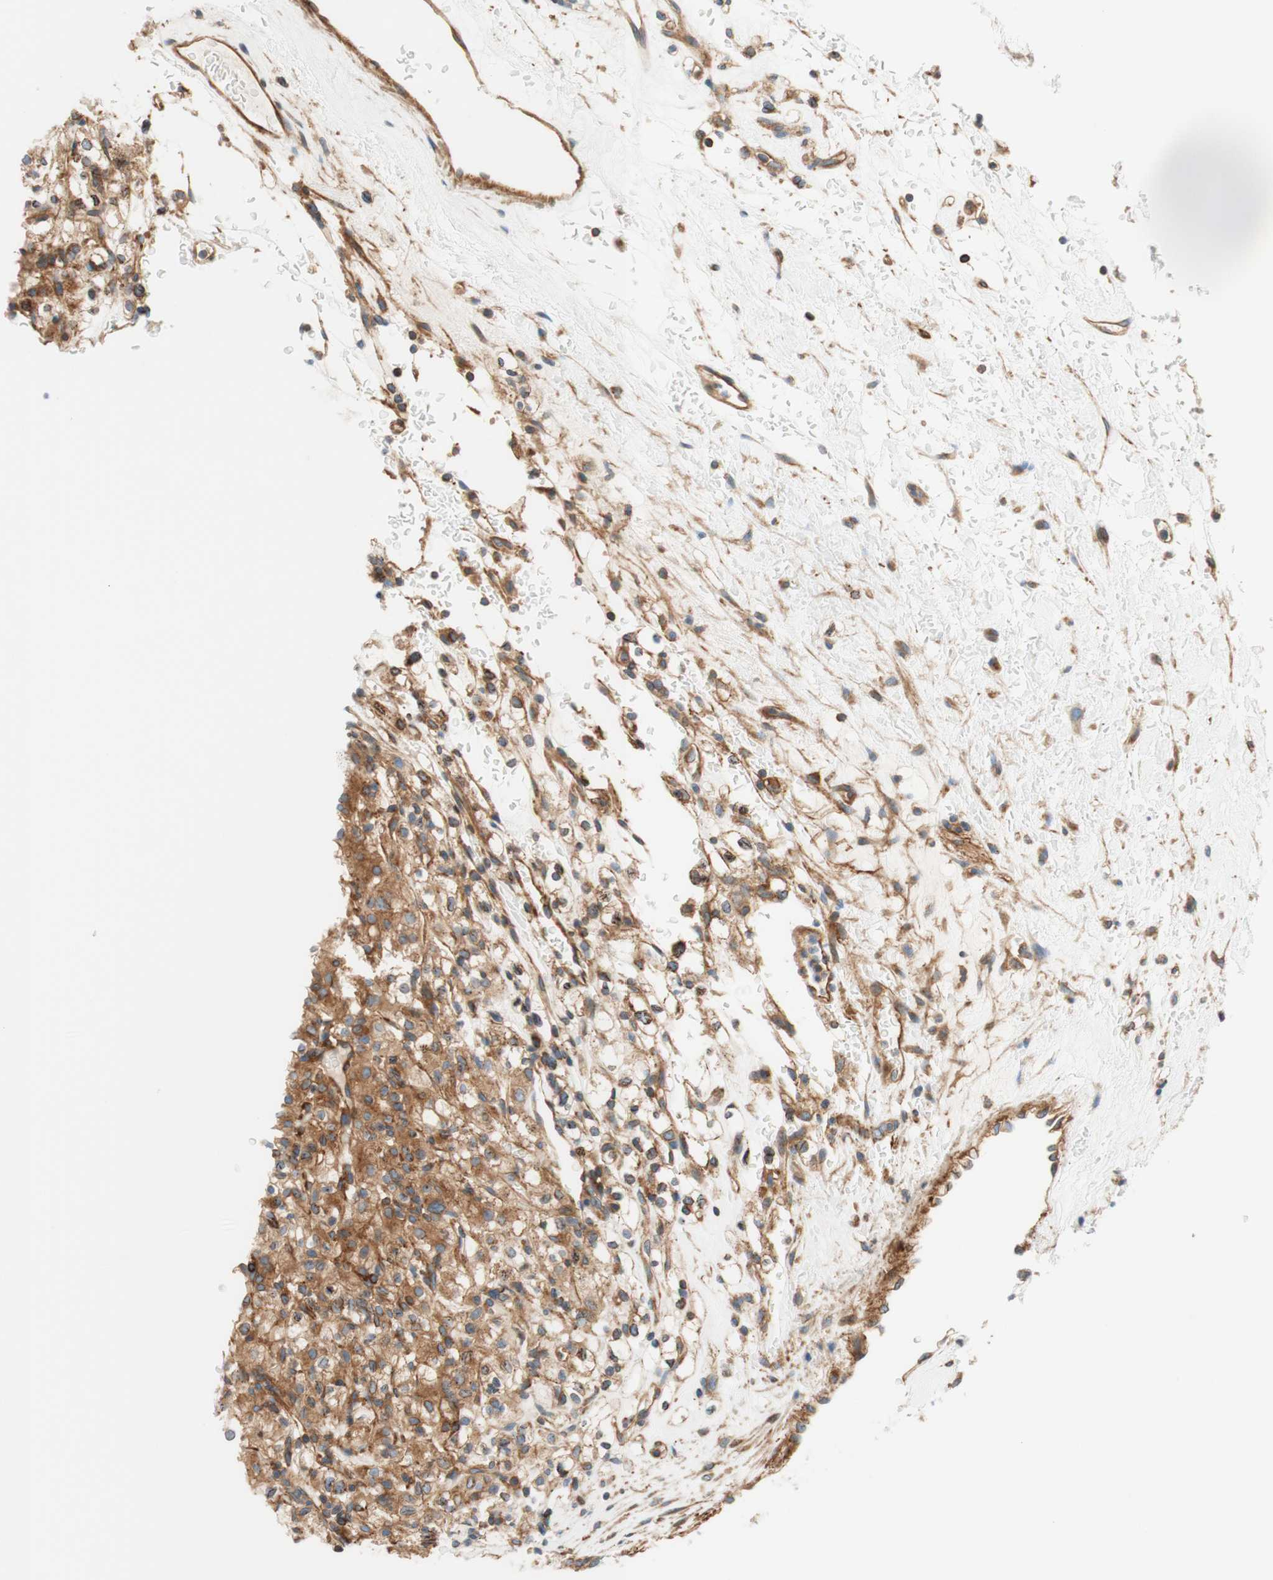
{"staining": {"intensity": "moderate", "quantity": ">75%", "location": "cytoplasmic/membranous"}, "tissue": "renal cancer", "cell_type": "Tumor cells", "image_type": "cancer", "snomed": [{"axis": "morphology", "description": "Normal tissue, NOS"}, {"axis": "morphology", "description": "Adenocarcinoma, NOS"}, {"axis": "topography", "description": "Kidney"}], "caption": "A photomicrograph showing moderate cytoplasmic/membranous expression in about >75% of tumor cells in adenocarcinoma (renal), as visualized by brown immunohistochemical staining.", "gene": "VPS26A", "patient": {"sex": "female", "age": 72}}